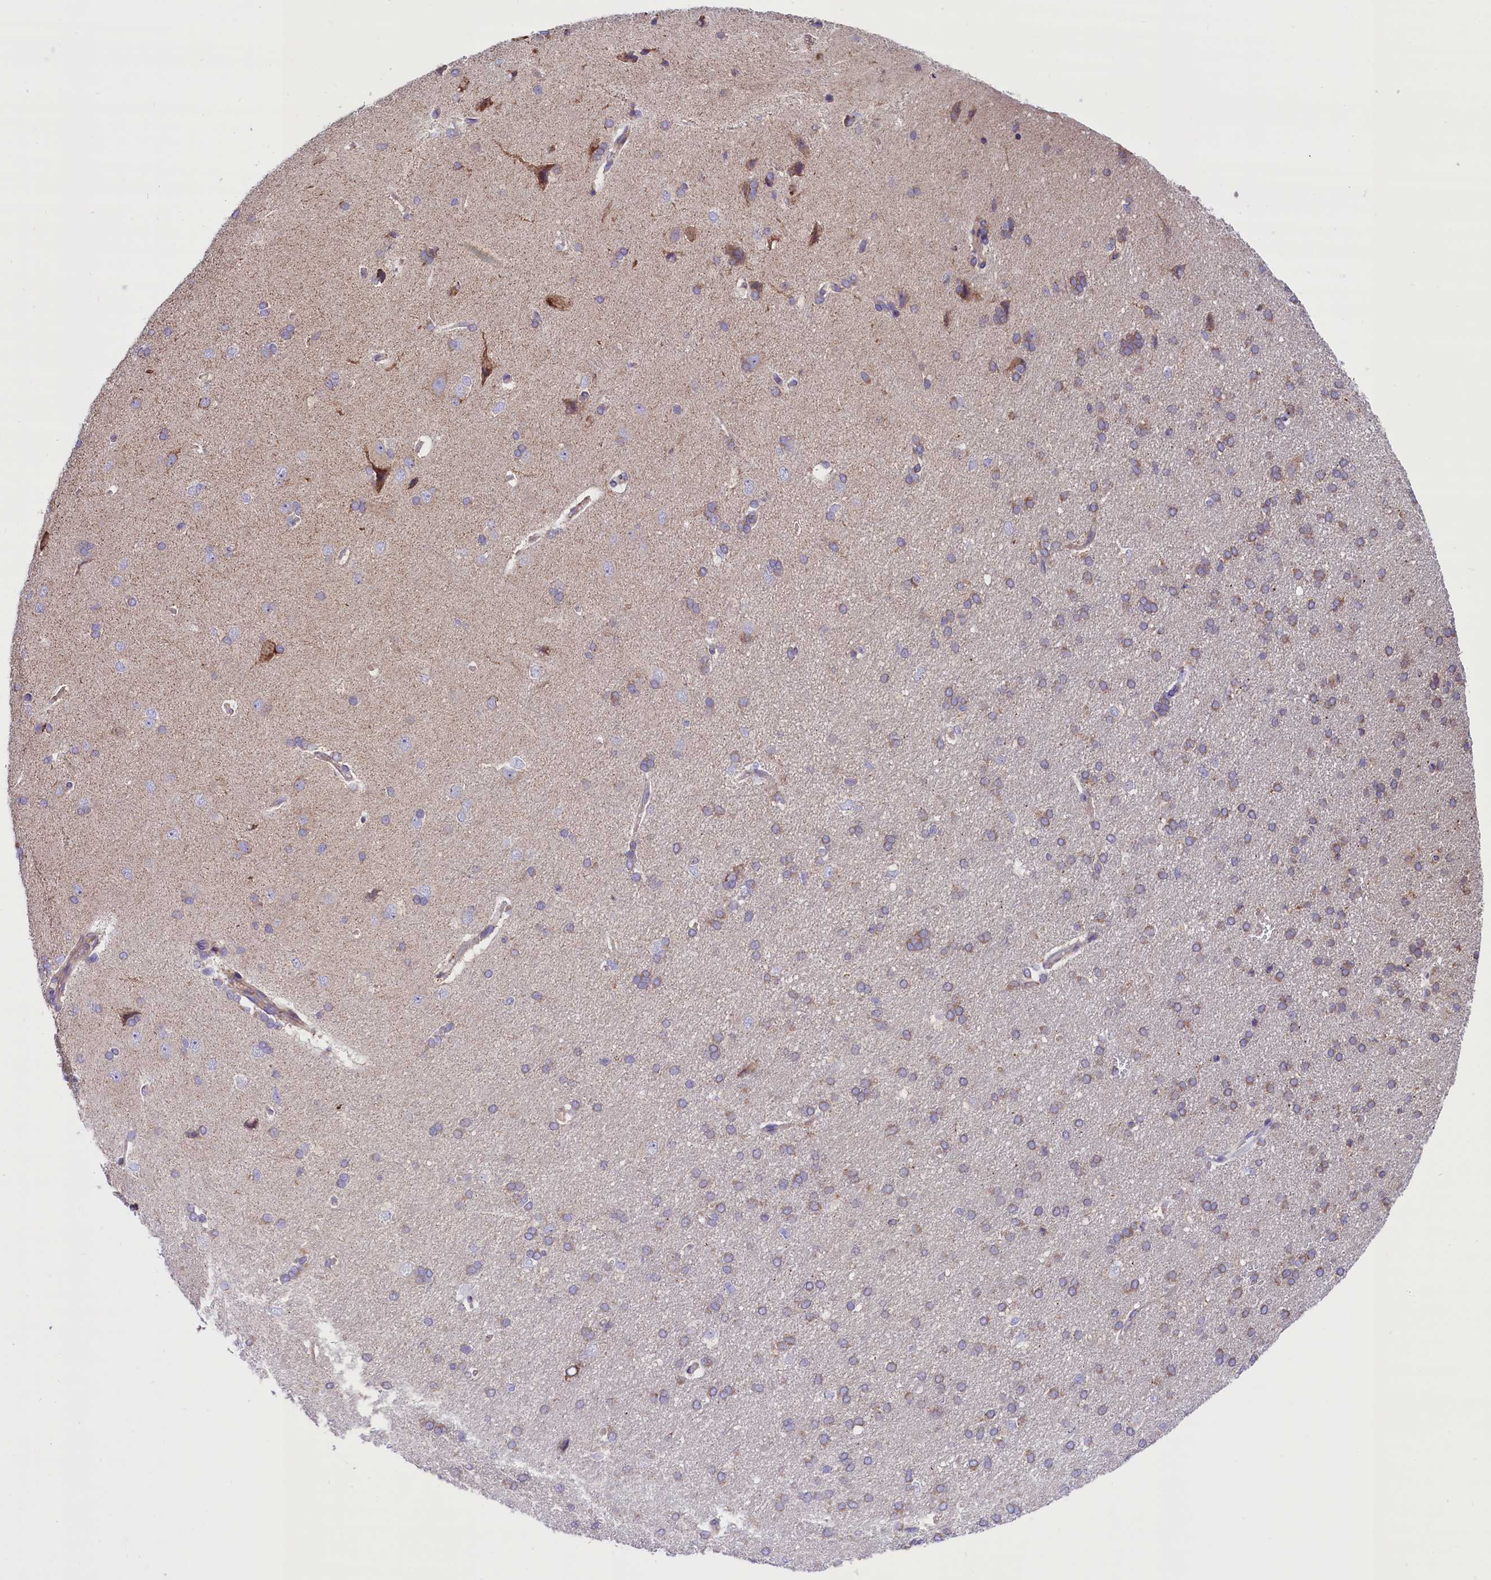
{"staining": {"intensity": "weak", "quantity": ">75%", "location": "cytoplasmic/membranous"}, "tissue": "cerebral cortex", "cell_type": "Endothelial cells", "image_type": "normal", "snomed": [{"axis": "morphology", "description": "Normal tissue, NOS"}, {"axis": "topography", "description": "Cerebral cortex"}], "caption": "Immunohistochemical staining of benign human cerebral cortex demonstrates low levels of weak cytoplasmic/membranous staining in about >75% of endothelial cells. The staining was performed using DAB, with brown indicating positive protein expression. Nuclei are stained blue with hematoxylin.", "gene": "PTPRU", "patient": {"sex": "male", "age": 62}}